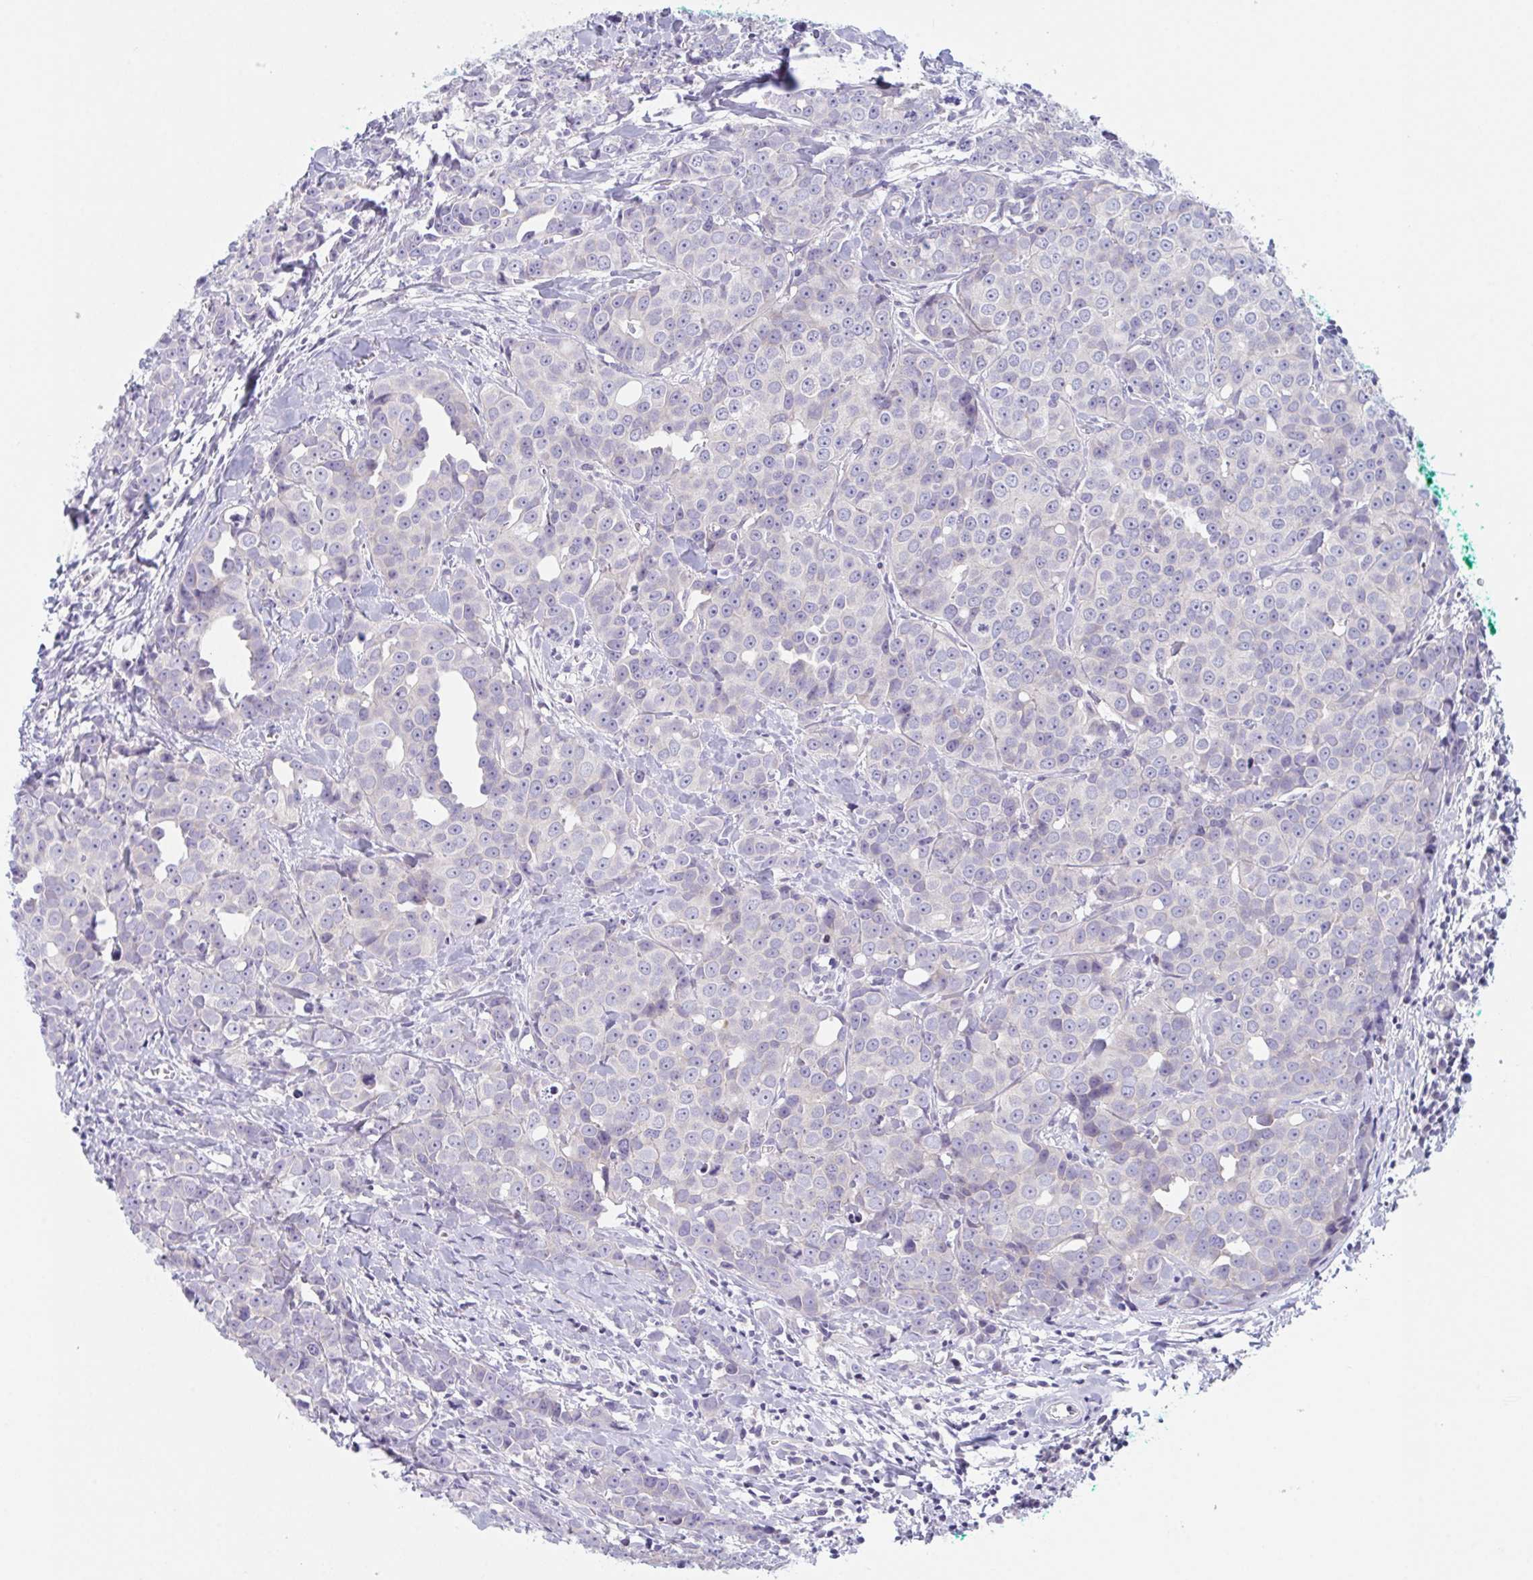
{"staining": {"intensity": "negative", "quantity": "none", "location": "none"}, "tissue": "breast cancer", "cell_type": "Tumor cells", "image_type": "cancer", "snomed": [{"axis": "morphology", "description": "Duct carcinoma"}, {"axis": "topography", "description": "Breast"}], "caption": "Breast infiltrating ductal carcinoma stained for a protein using immunohistochemistry (IHC) exhibits no positivity tumor cells.", "gene": "NAA30", "patient": {"sex": "female", "age": 80}}